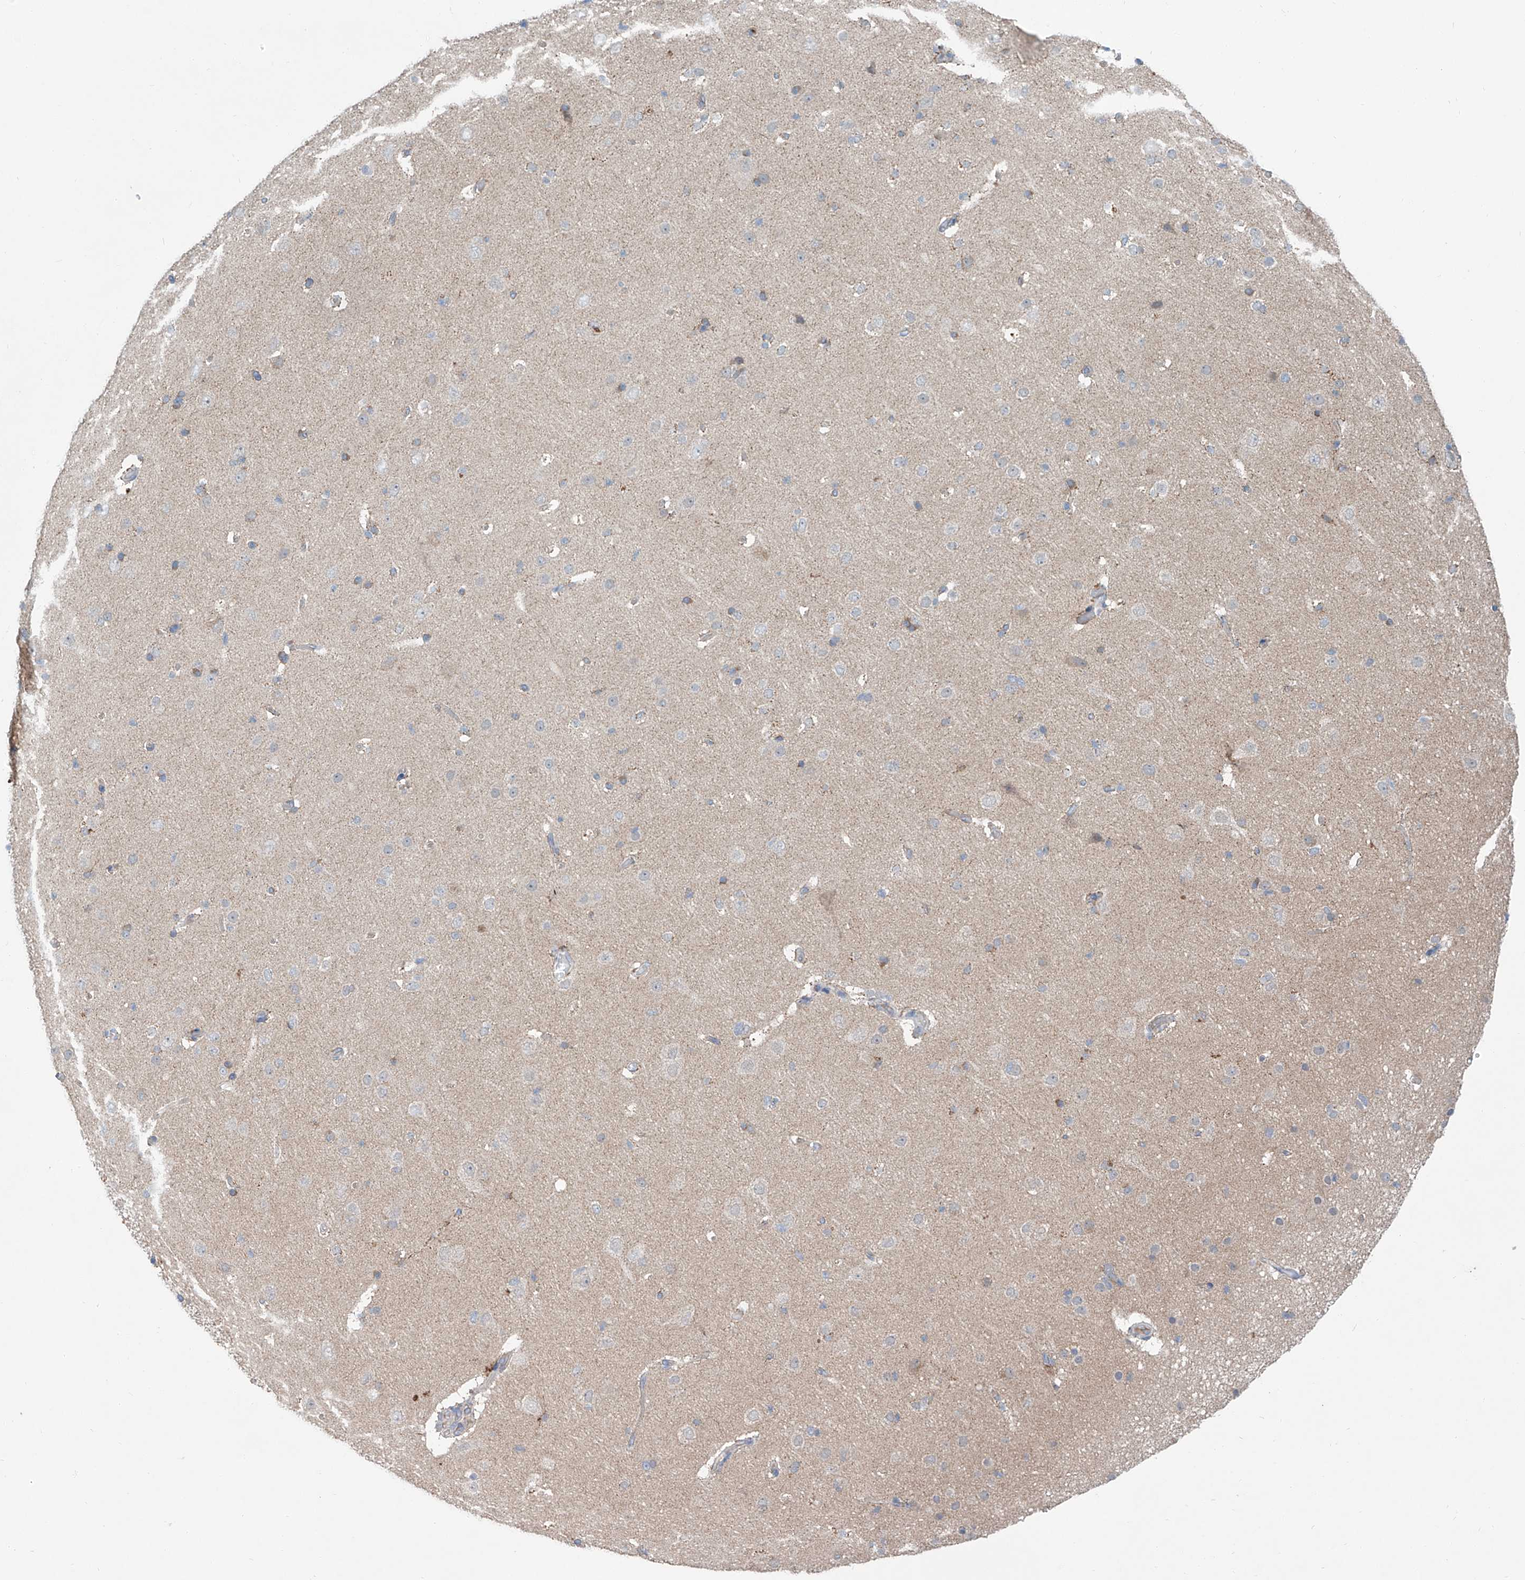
{"staining": {"intensity": "negative", "quantity": "none", "location": "none"}, "tissue": "cerebral cortex", "cell_type": "Endothelial cells", "image_type": "normal", "snomed": [{"axis": "morphology", "description": "Normal tissue, NOS"}, {"axis": "topography", "description": "Cerebral cortex"}], "caption": "Immunohistochemistry (IHC) of normal cerebral cortex exhibits no positivity in endothelial cells. The staining is performed using DAB brown chromogen with nuclei counter-stained in using hematoxylin.", "gene": "SIX4", "patient": {"sex": "male", "age": 34}}